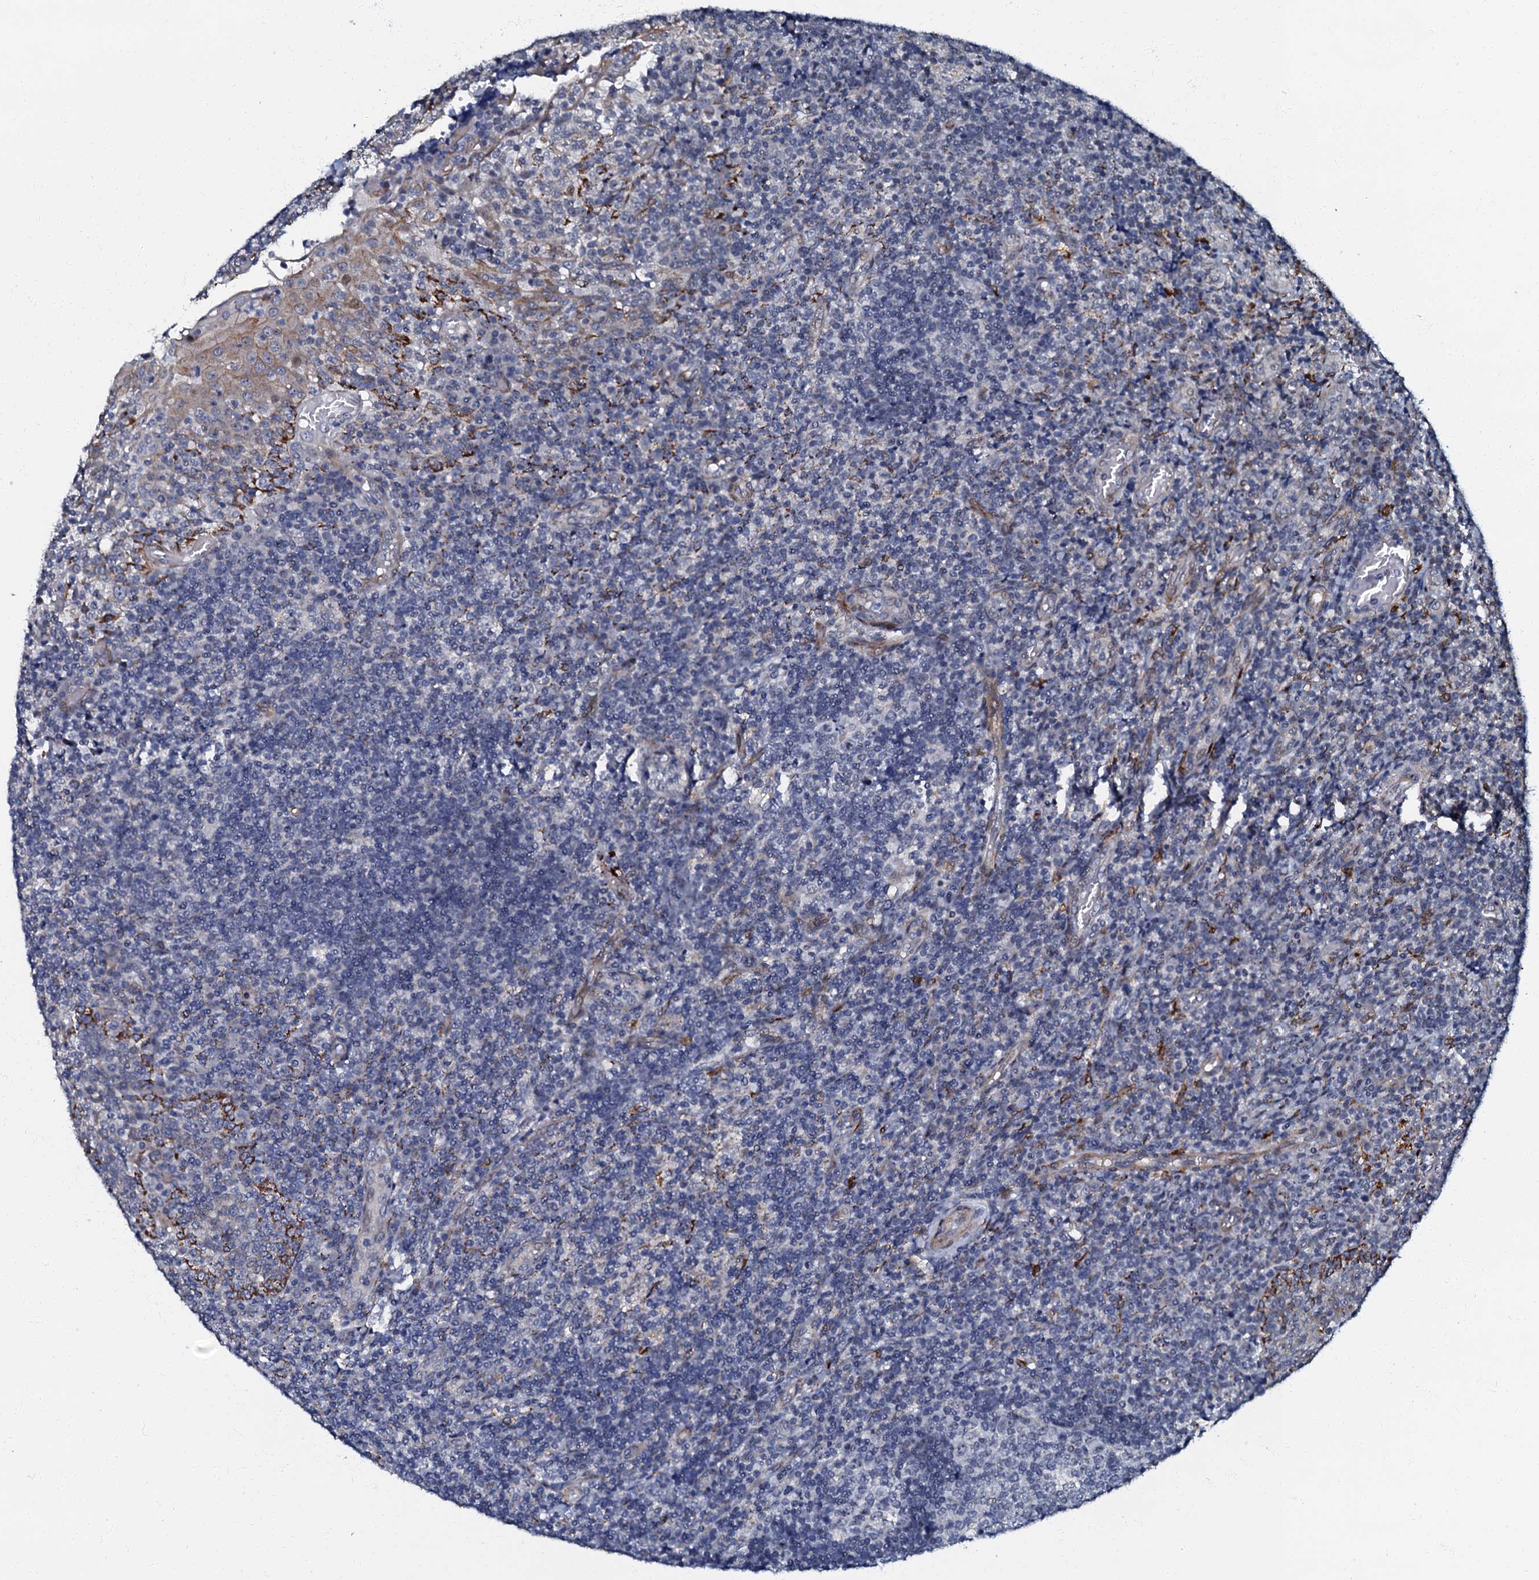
{"staining": {"intensity": "negative", "quantity": "none", "location": "none"}, "tissue": "tonsil", "cell_type": "Germinal center cells", "image_type": "normal", "snomed": [{"axis": "morphology", "description": "Normal tissue, NOS"}, {"axis": "topography", "description": "Tonsil"}], "caption": "Germinal center cells are negative for brown protein staining in benign tonsil. (Brightfield microscopy of DAB (3,3'-diaminobenzidine) immunohistochemistry at high magnification).", "gene": "OLAH", "patient": {"sex": "female", "age": 19}}